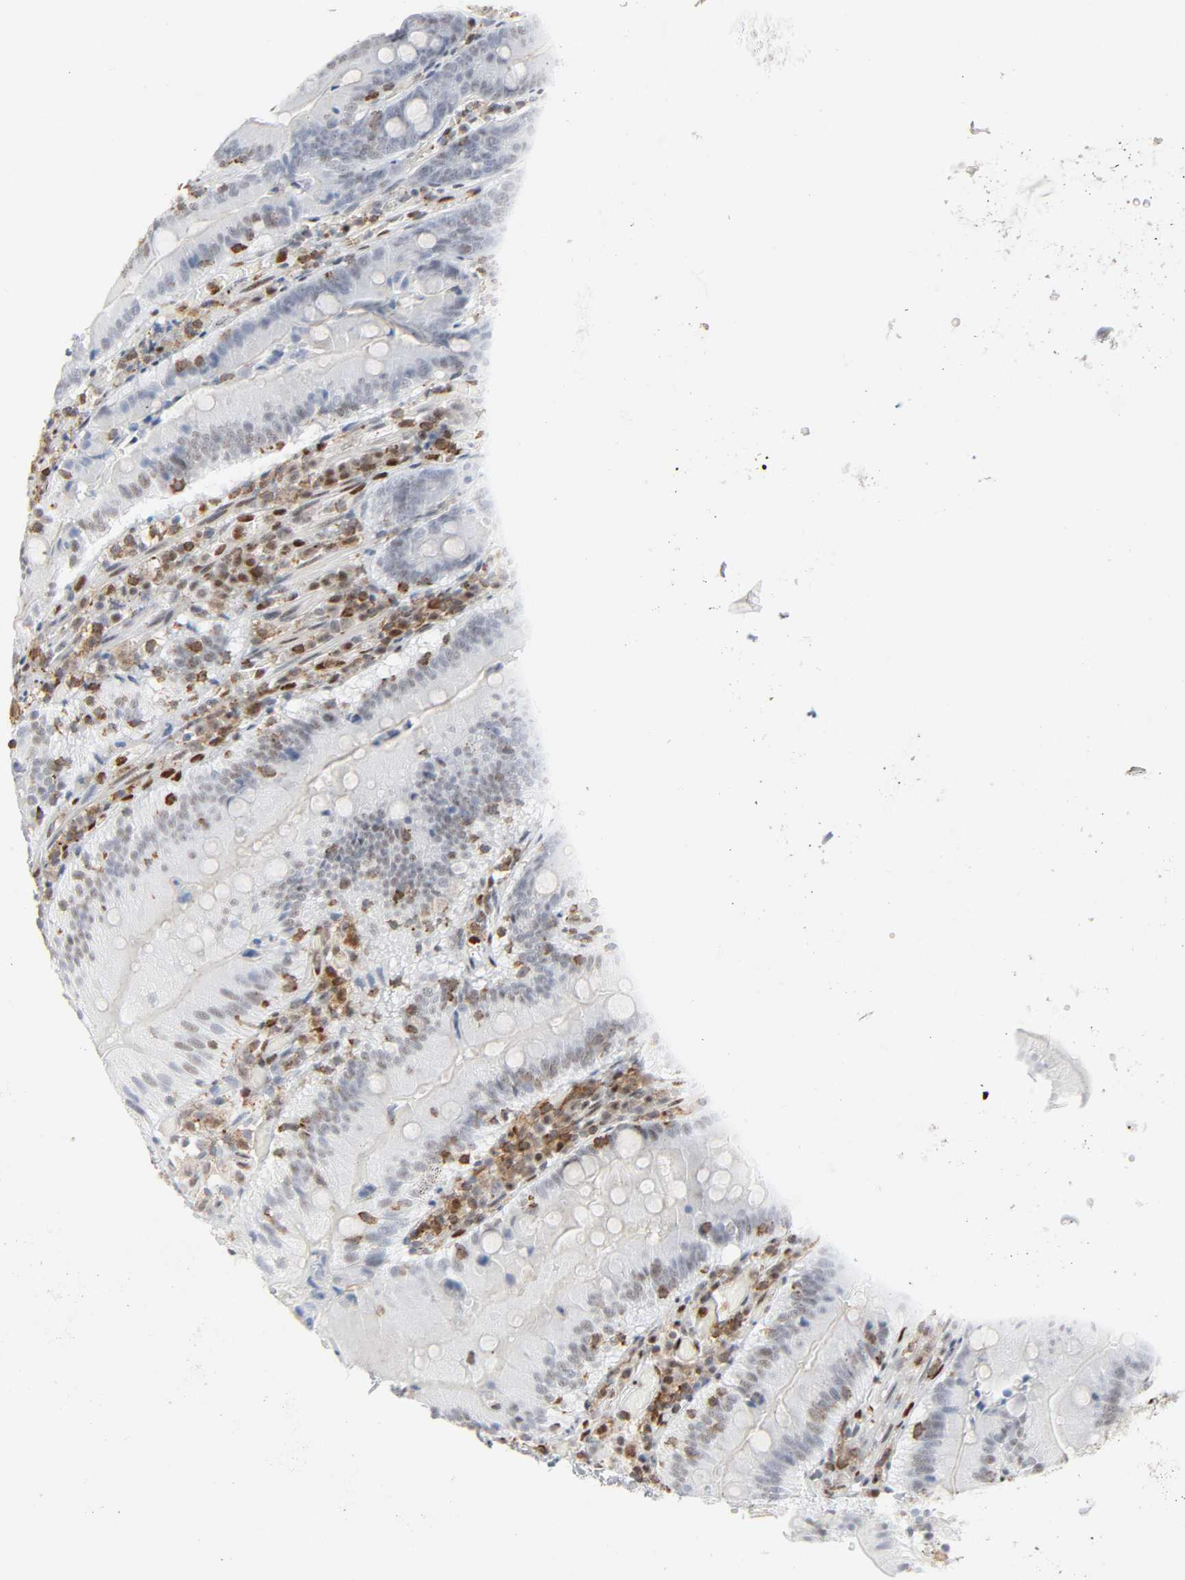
{"staining": {"intensity": "moderate", "quantity": "25%-75%", "location": "nuclear"}, "tissue": "small intestine", "cell_type": "Glandular cells", "image_type": "normal", "snomed": [{"axis": "morphology", "description": "Normal tissue, NOS"}, {"axis": "topography", "description": "Small intestine"}], "caption": "A brown stain highlights moderate nuclear staining of a protein in glandular cells of unremarkable human small intestine. The protein is stained brown, and the nuclei are stained in blue (DAB IHC with brightfield microscopy, high magnification).", "gene": "WAS", "patient": {"sex": "male", "age": 71}}